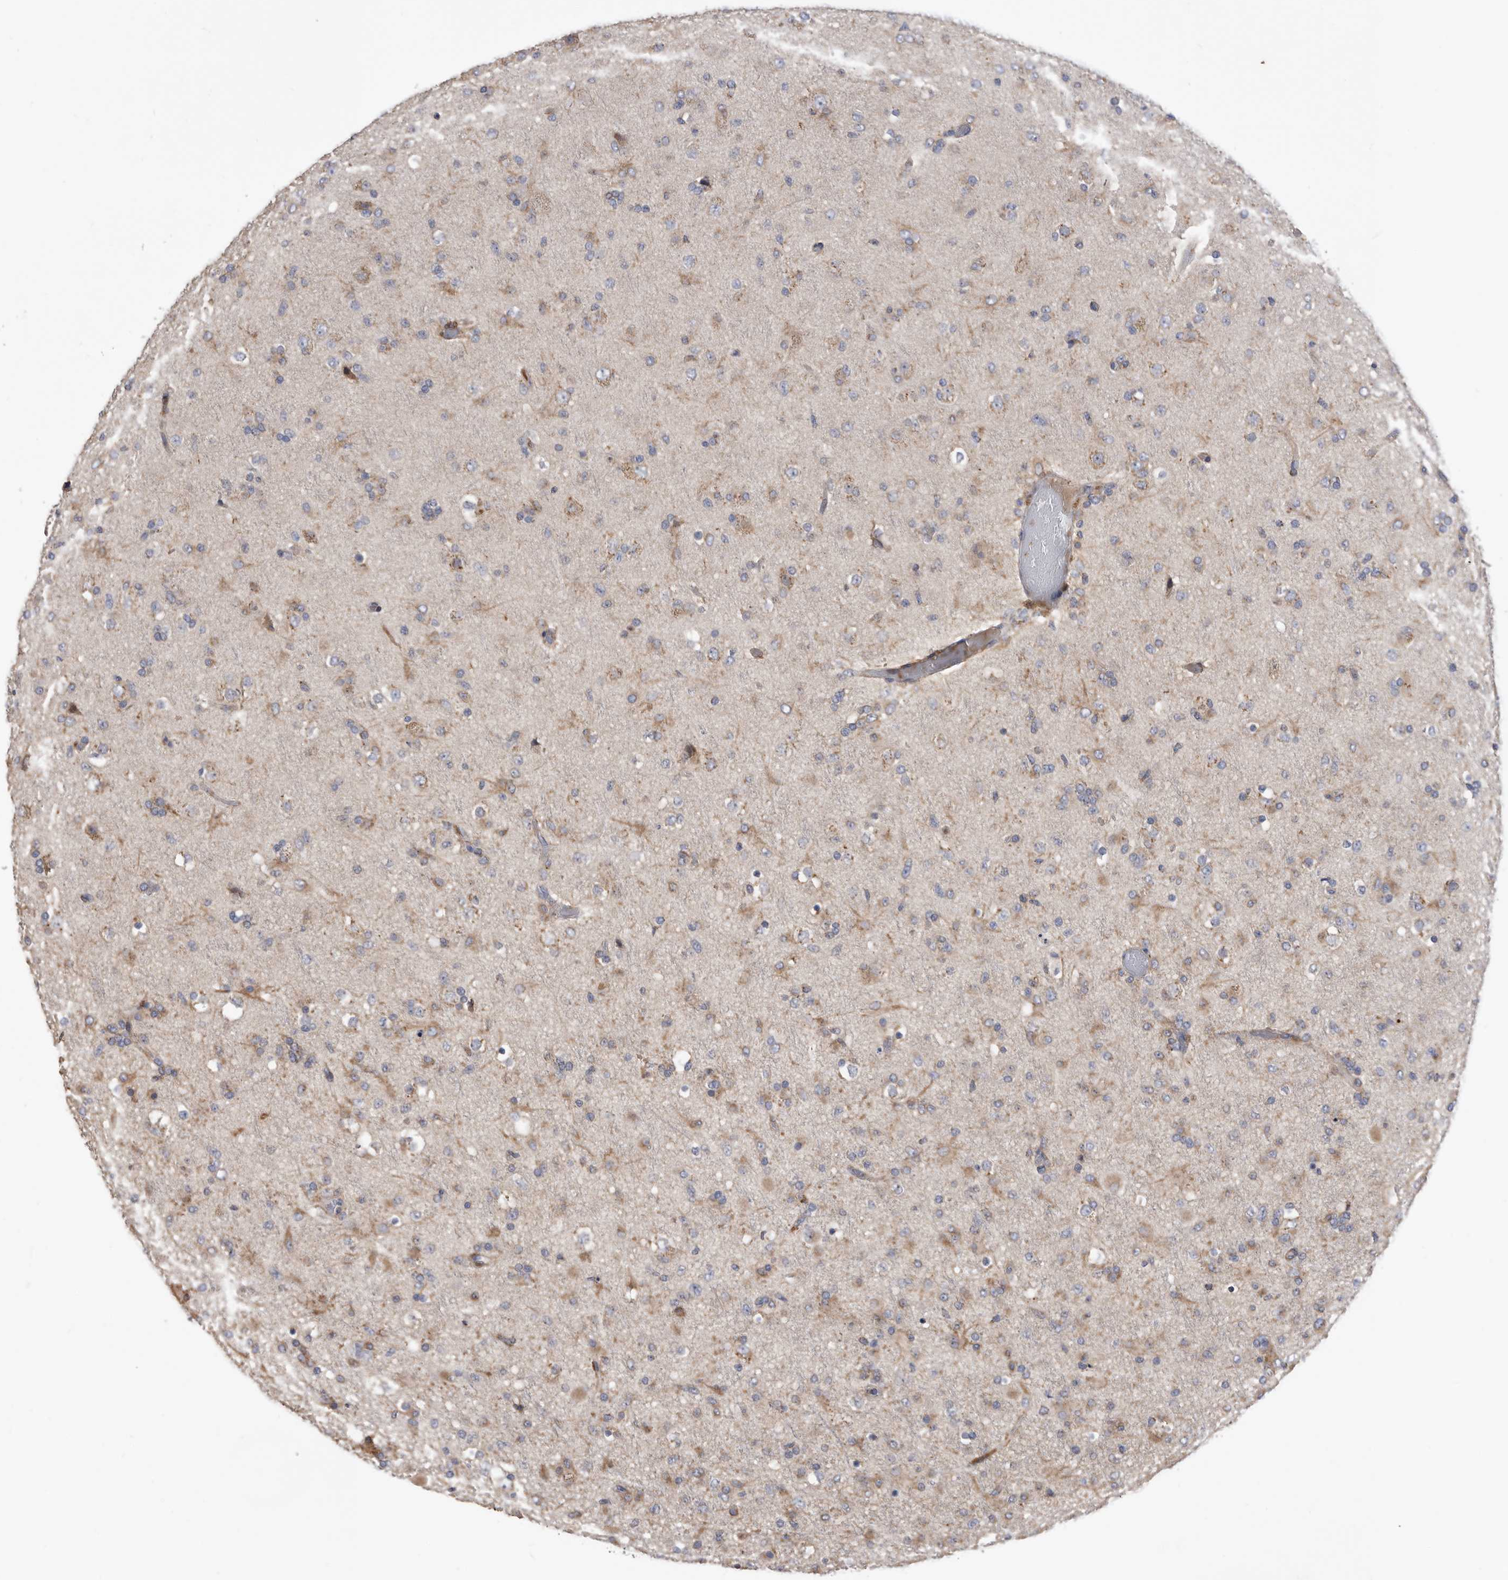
{"staining": {"intensity": "weak", "quantity": "25%-75%", "location": "cytoplasmic/membranous"}, "tissue": "glioma", "cell_type": "Tumor cells", "image_type": "cancer", "snomed": [{"axis": "morphology", "description": "Glioma, malignant, Low grade"}, {"axis": "topography", "description": "Brain"}], "caption": "Human malignant glioma (low-grade) stained for a protein (brown) shows weak cytoplasmic/membranous positive positivity in about 25%-75% of tumor cells.", "gene": "CRISPLD2", "patient": {"sex": "male", "age": 65}}